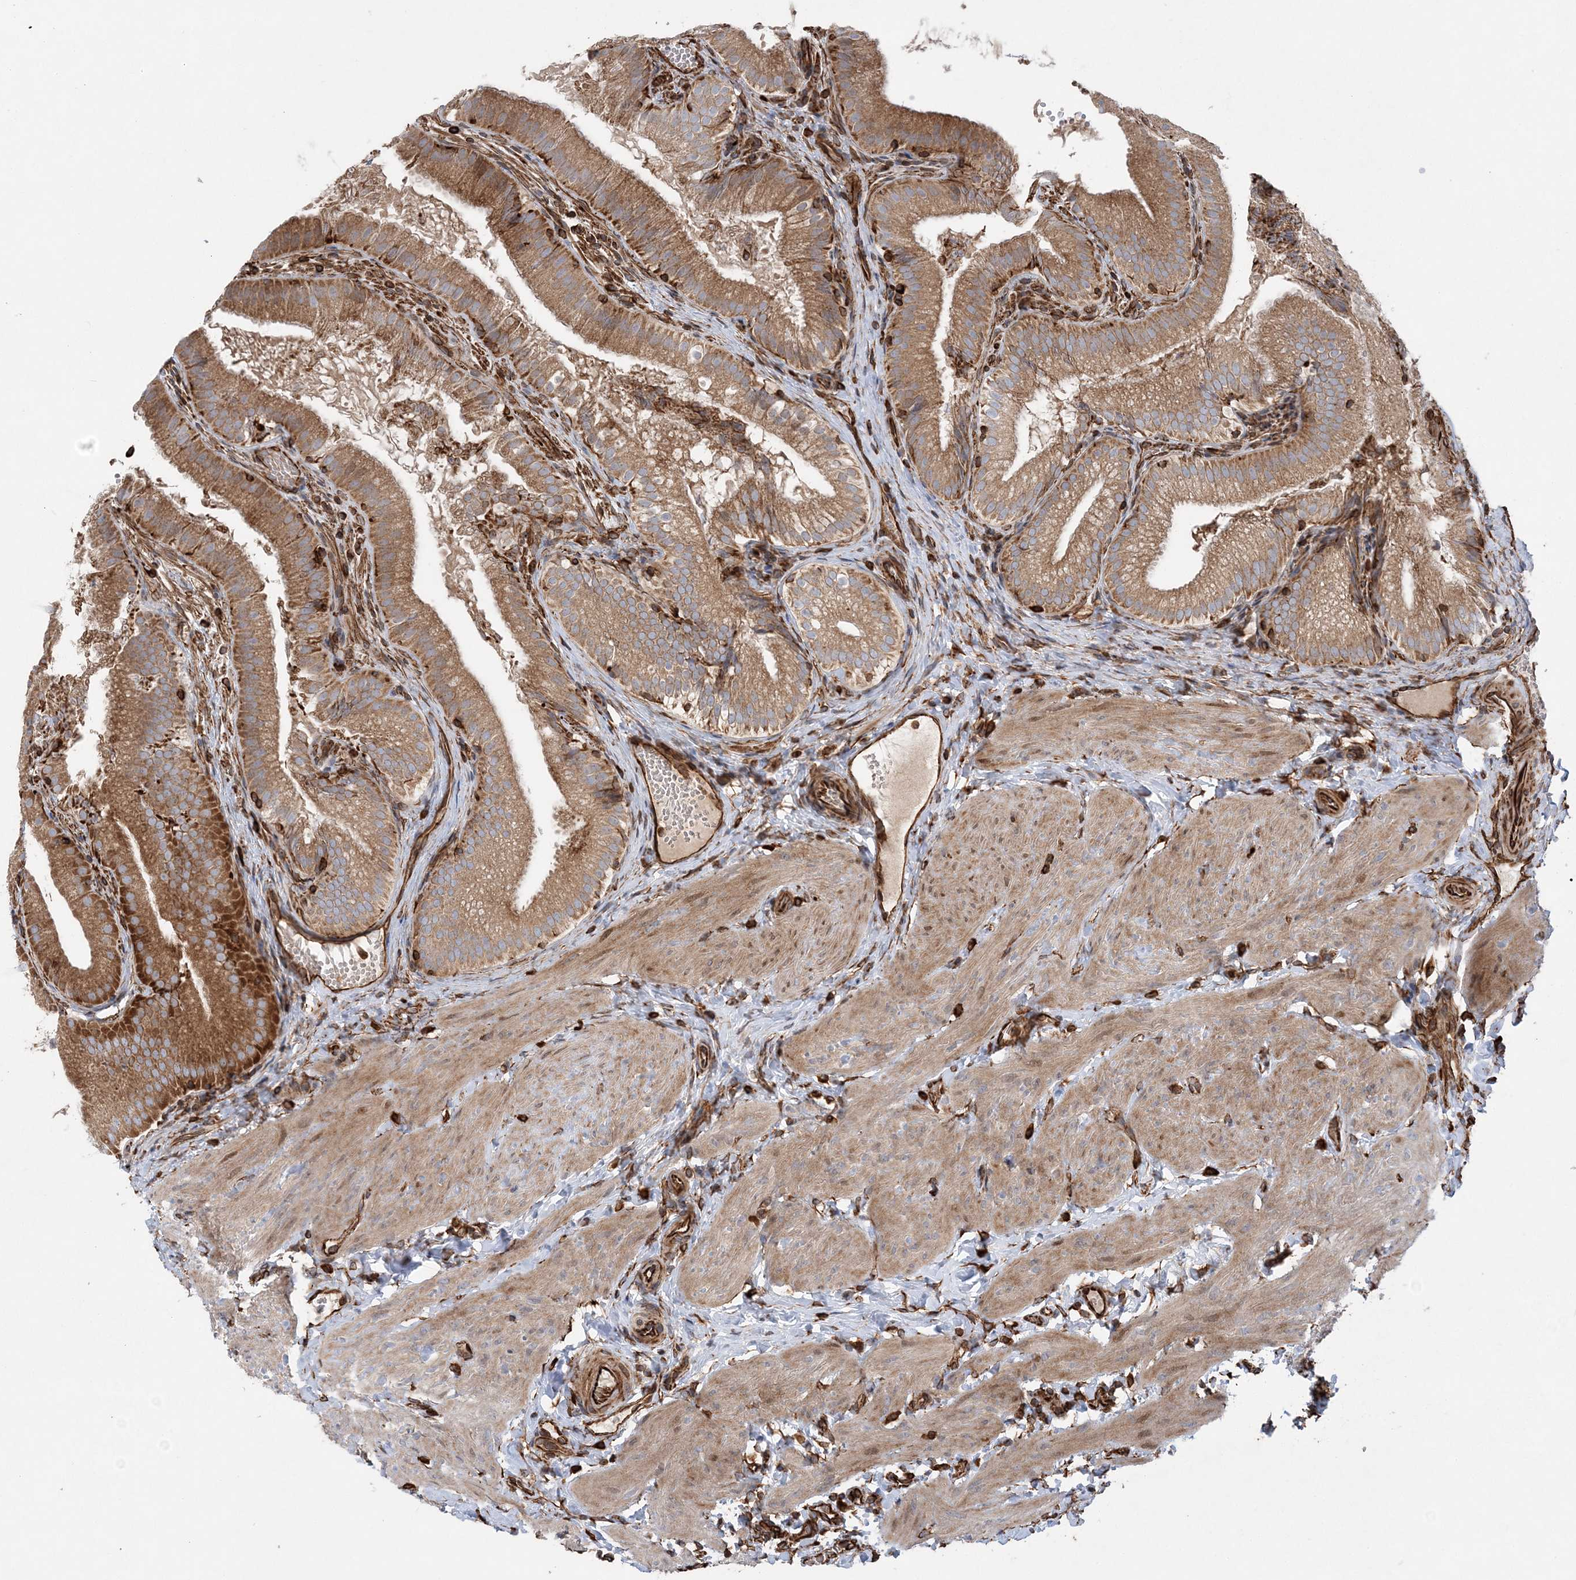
{"staining": {"intensity": "moderate", "quantity": ">75%", "location": "cytoplasmic/membranous"}, "tissue": "gallbladder", "cell_type": "Glandular cells", "image_type": "normal", "snomed": [{"axis": "morphology", "description": "Normal tissue, NOS"}, {"axis": "topography", "description": "Gallbladder"}], "caption": "Protein staining of normal gallbladder reveals moderate cytoplasmic/membranous expression in about >75% of glandular cells. The protein of interest is stained brown, and the nuclei are stained in blue (DAB (3,3'-diaminobenzidine) IHC with brightfield microscopy, high magnification).", "gene": "FAM114A2", "patient": {"sex": "female", "age": 30}}